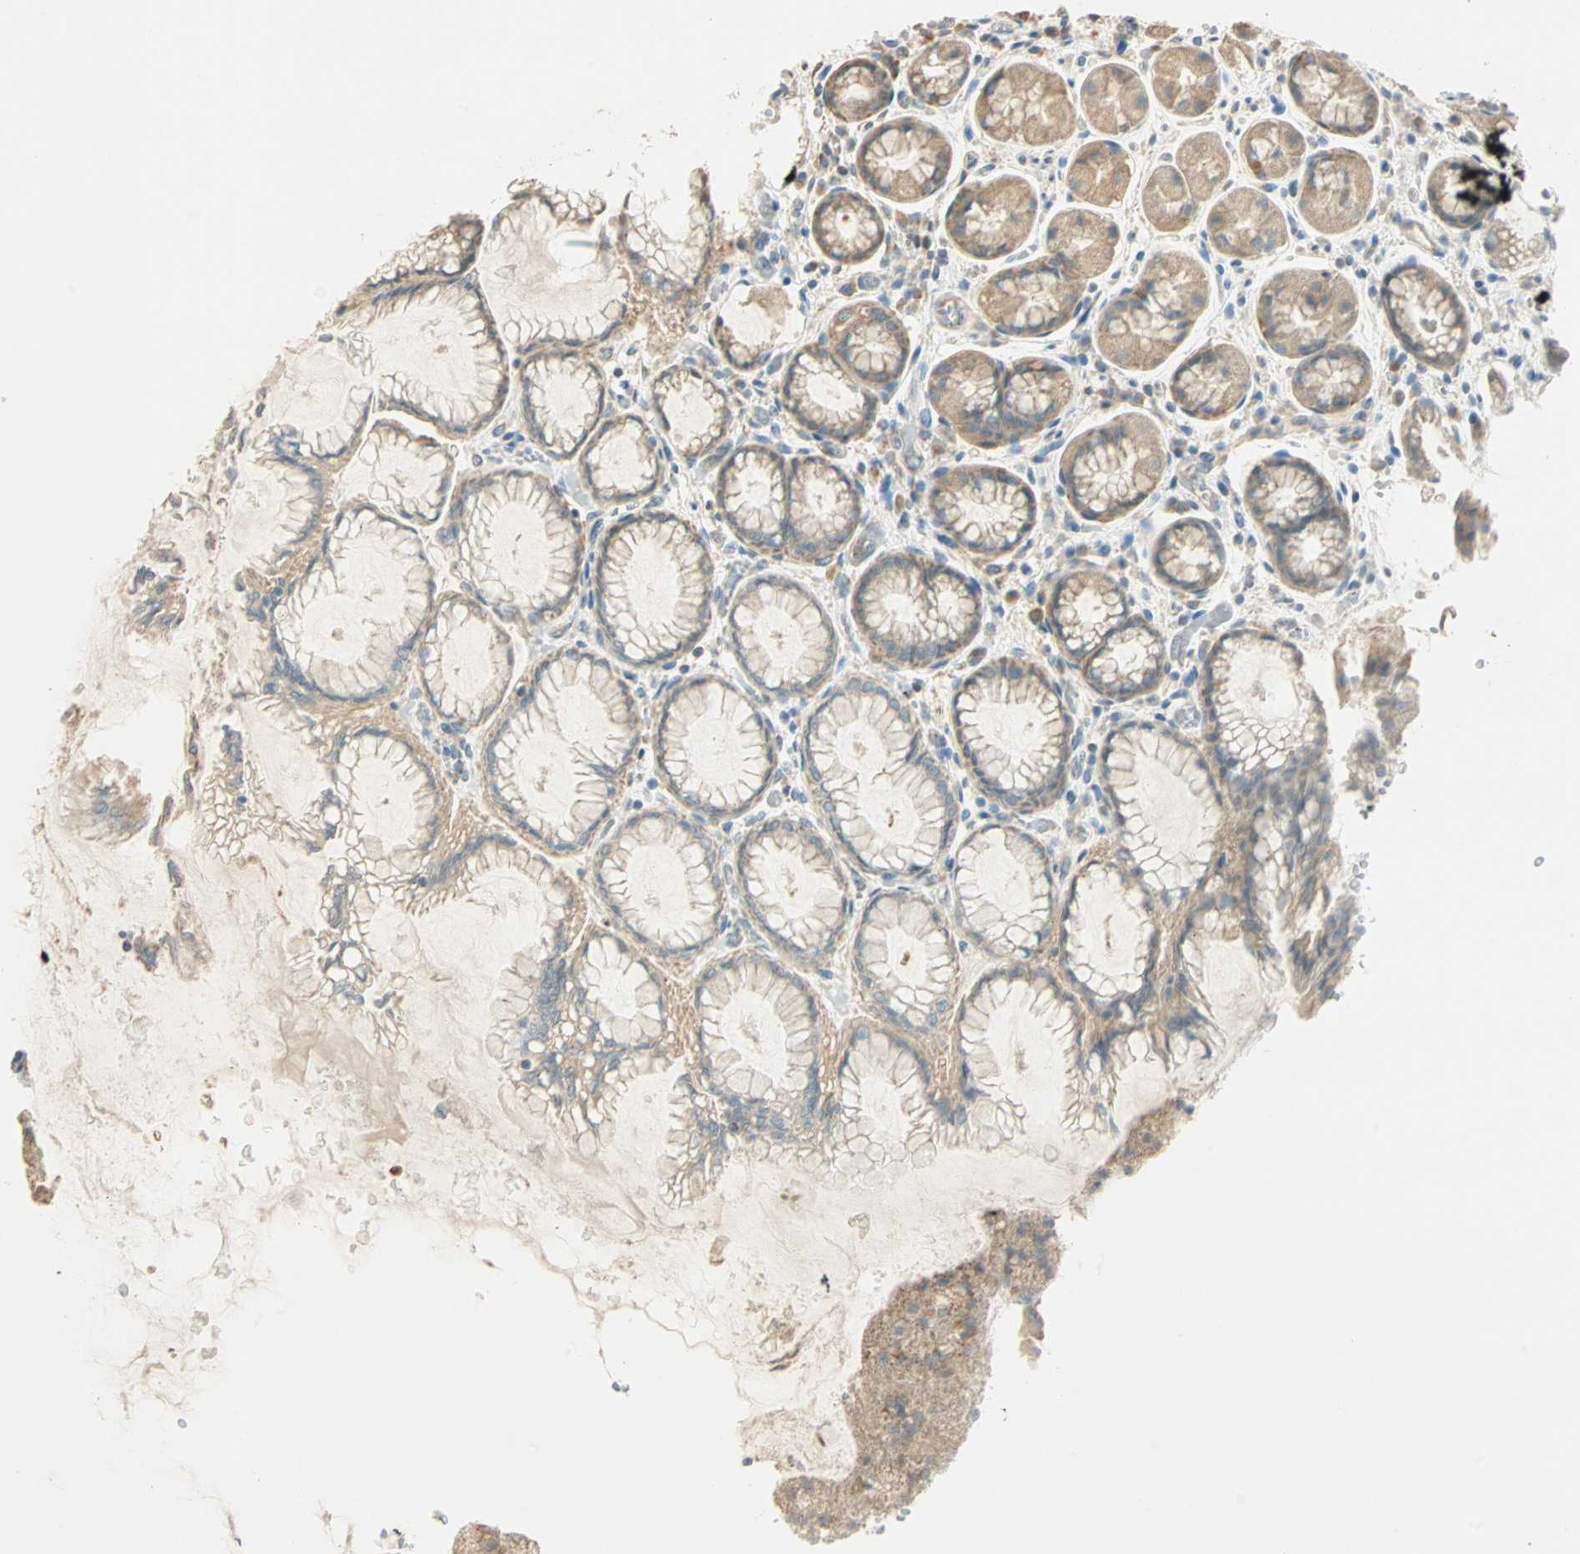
{"staining": {"intensity": "weak", "quantity": "25%-75%", "location": "cytoplasmic/membranous"}, "tissue": "stomach", "cell_type": "Glandular cells", "image_type": "normal", "snomed": [{"axis": "morphology", "description": "Normal tissue, NOS"}, {"axis": "topography", "description": "Stomach, upper"}], "caption": "Unremarkable stomach displays weak cytoplasmic/membranous positivity in about 25%-75% of glandular cells Ihc stains the protein in brown and the nuclei are stained blue..", "gene": "RAD18", "patient": {"sex": "female", "age": 56}}